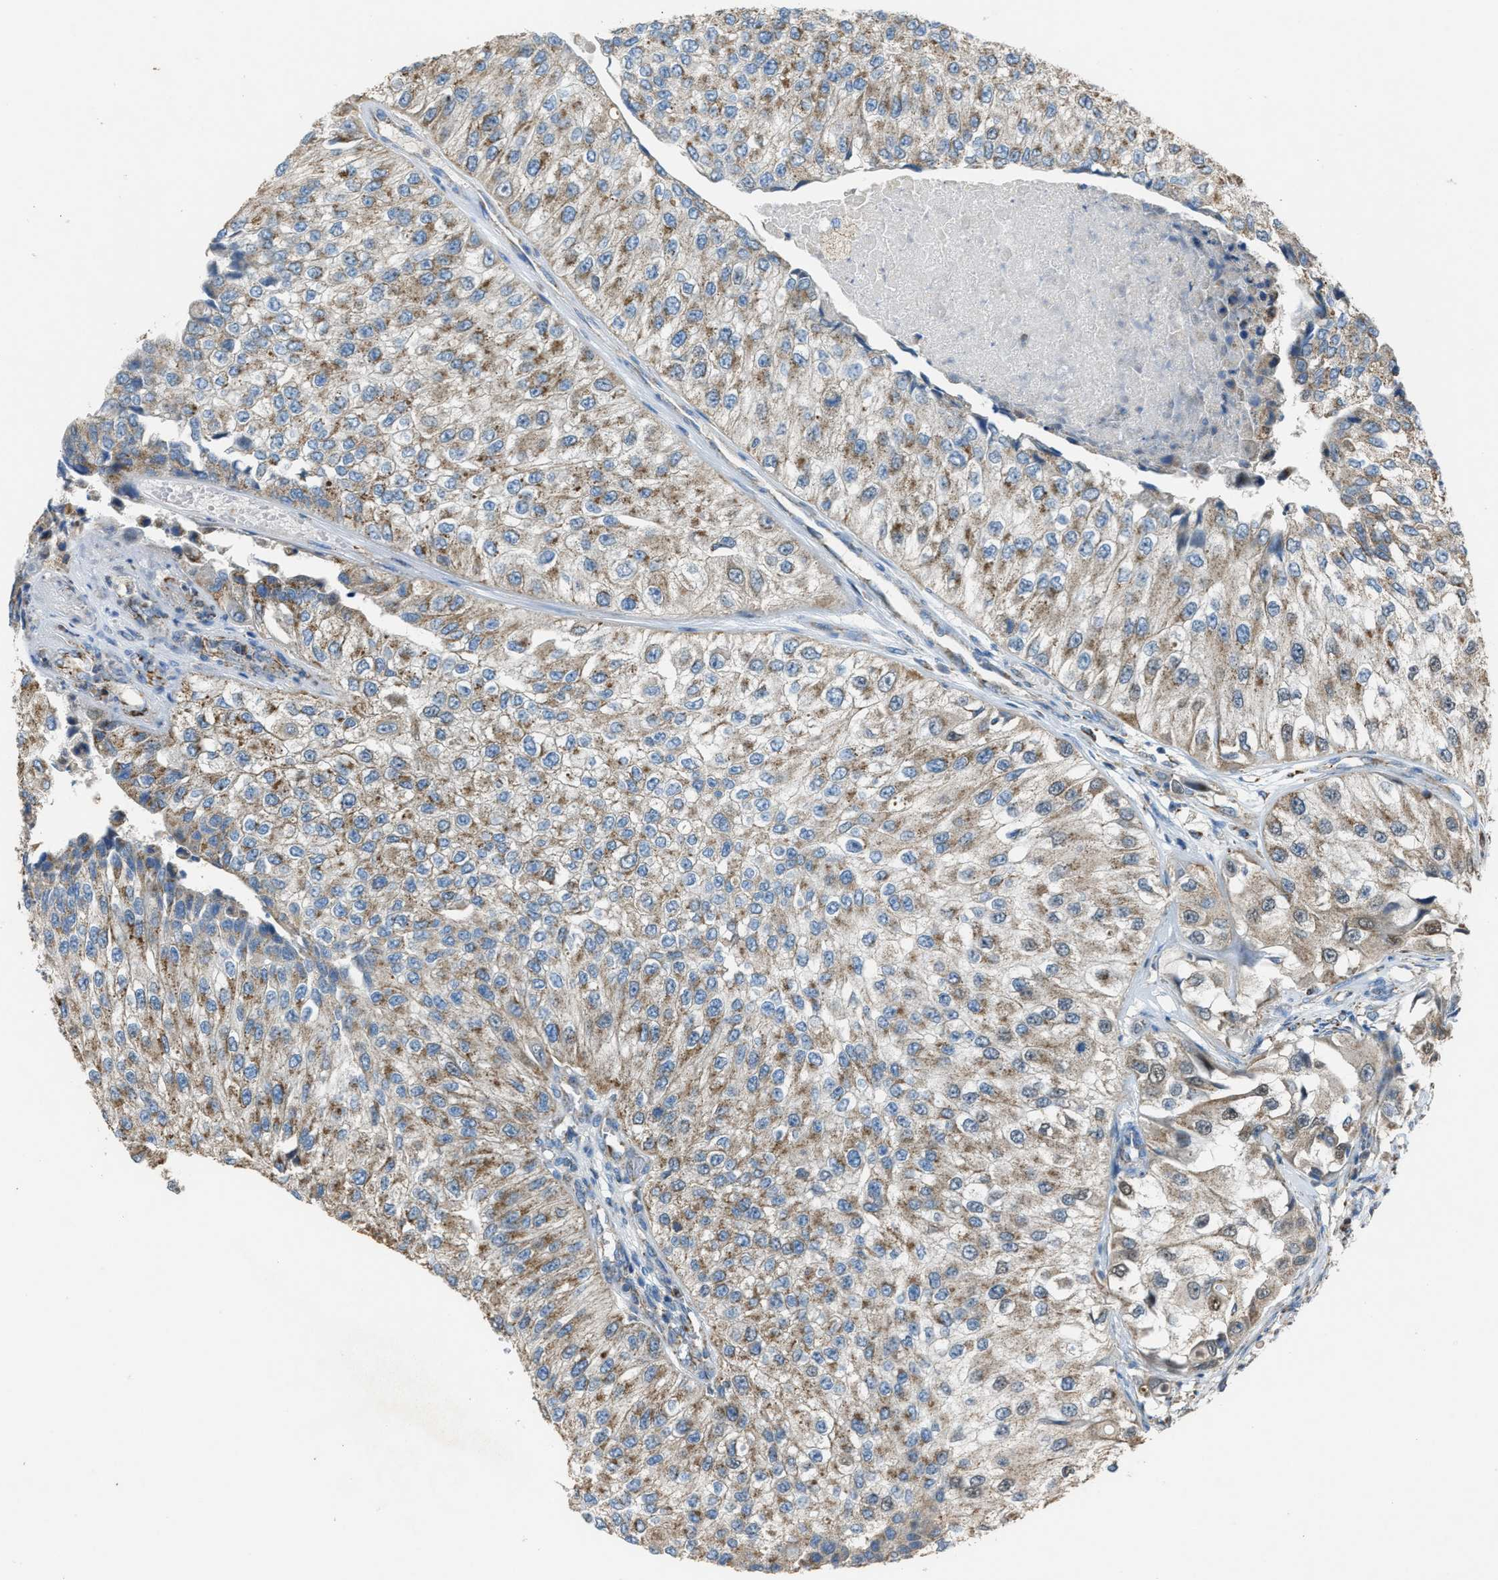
{"staining": {"intensity": "moderate", "quantity": ">75%", "location": "cytoplasmic/membranous"}, "tissue": "urothelial cancer", "cell_type": "Tumor cells", "image_type": "cancer", "snomed": [{"axis": "morphology", "description": "Urothelial carcinoma, High grade"}, {"axis": "topography", "description": "Kidney"}, {"axis": "topography", "description": "Urinary bladder"}], "caption": "High-grade urothelial carcinoma tissue demonstrates moderate cytoplasmic/membranous expression in approximately >75% of tumor cells, visualized by immunohistochemistry.", "gene": "SLC25A11", "patient": {"sex": "male", "age": 77}}